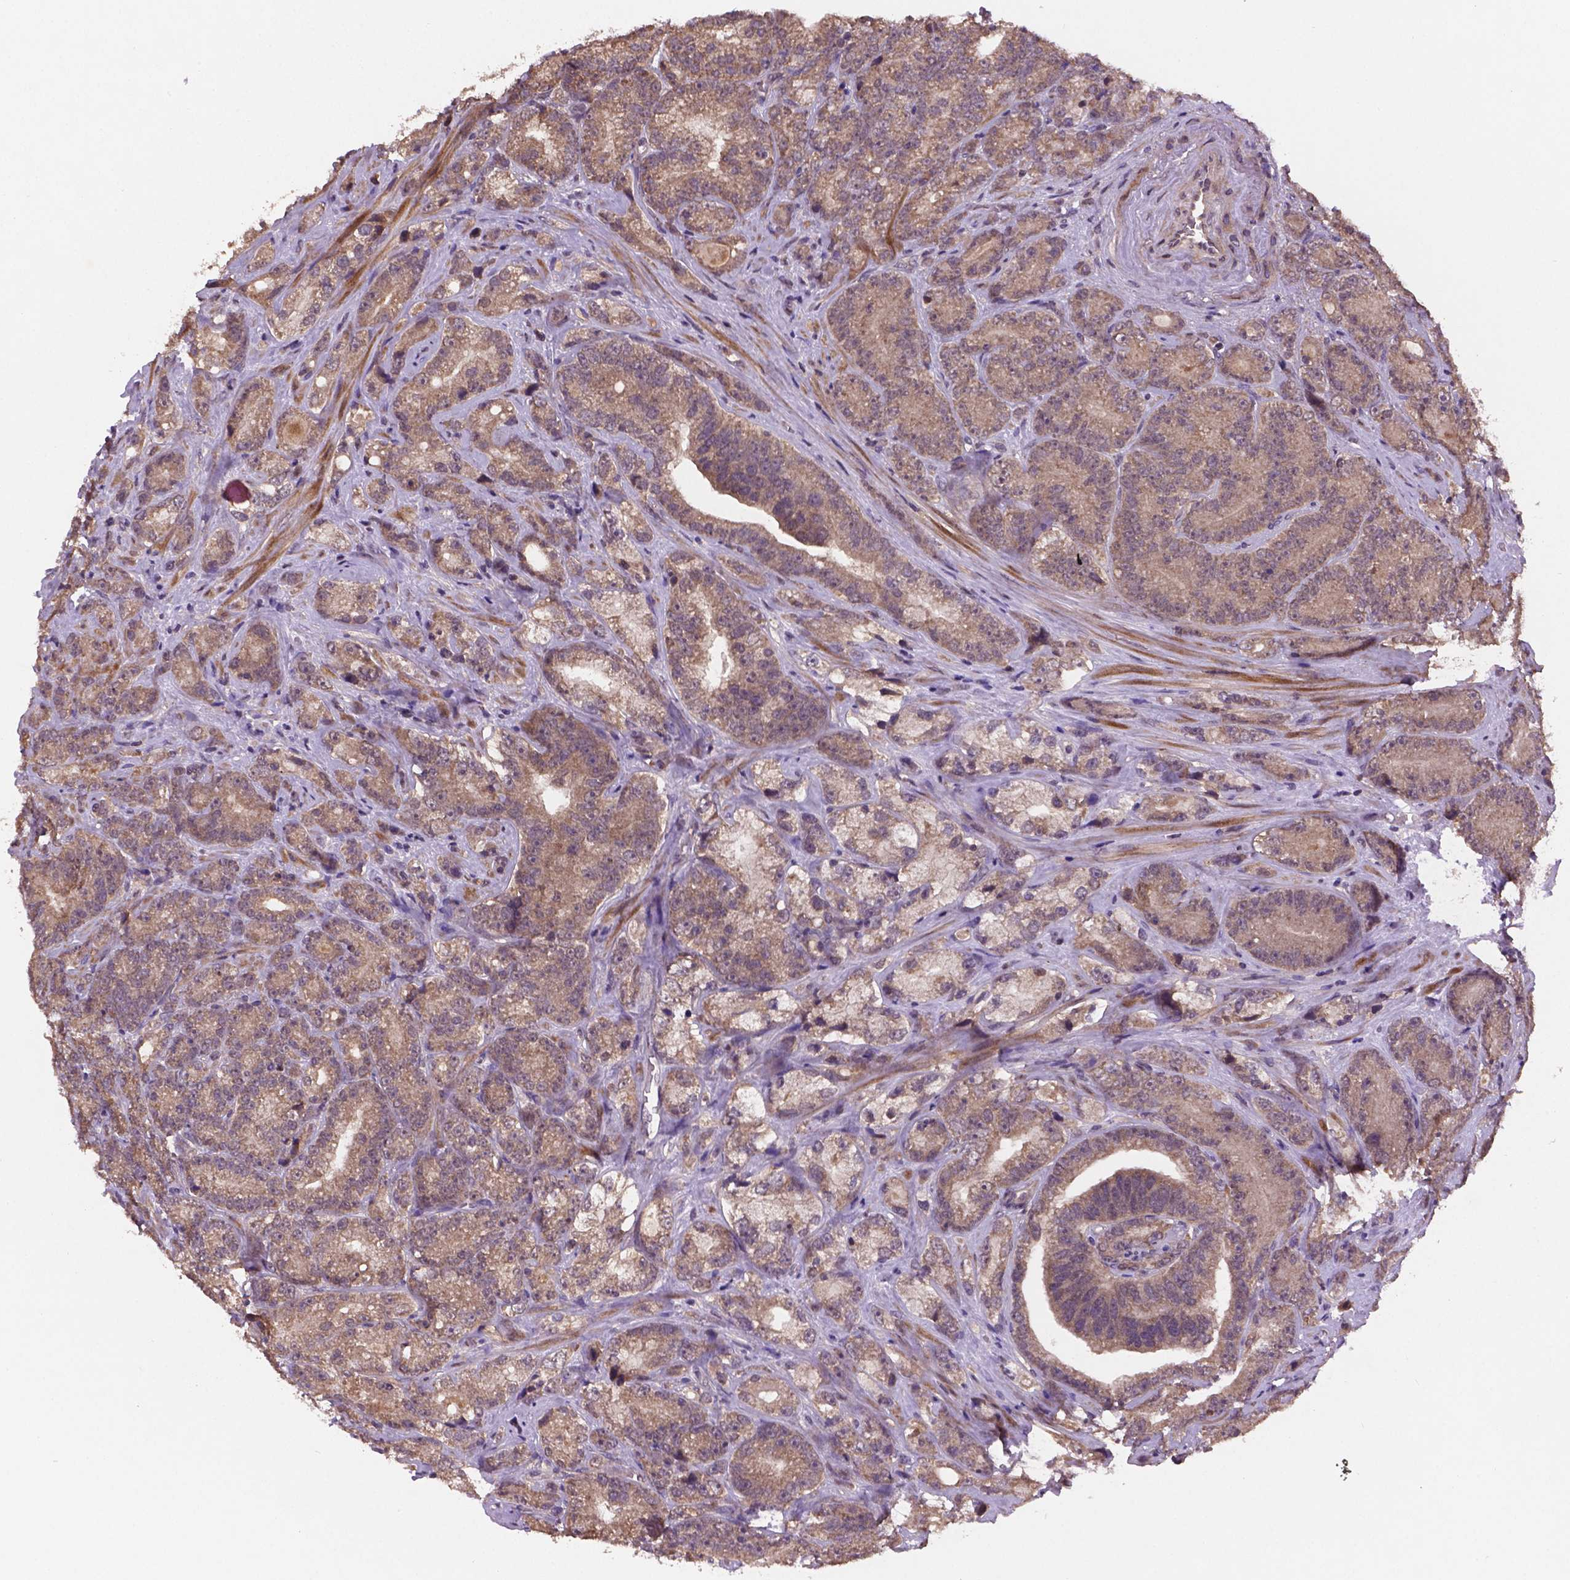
{"staining": {"intensity": "weak", "quantity": ">75%", "location": "cytoplasmic/membranous"}, "tissue": "prostate cancer", "cell_type": "Tumor cells", "image_type": "cancer", "snomed": [{"axis": "morphology", "description": "Adenocarcinoma, NOS"}, {"axis": "topography", "description": "Prostate"}], "caption": "Adenocarcinoma (prostate) stained with a brown dye exhibits weak cytoplasmic/membranous positive positivity in about >75% of tumor cells.", "gene": "NIPAL2", "patient": {"sex": "male", "age": 63}}